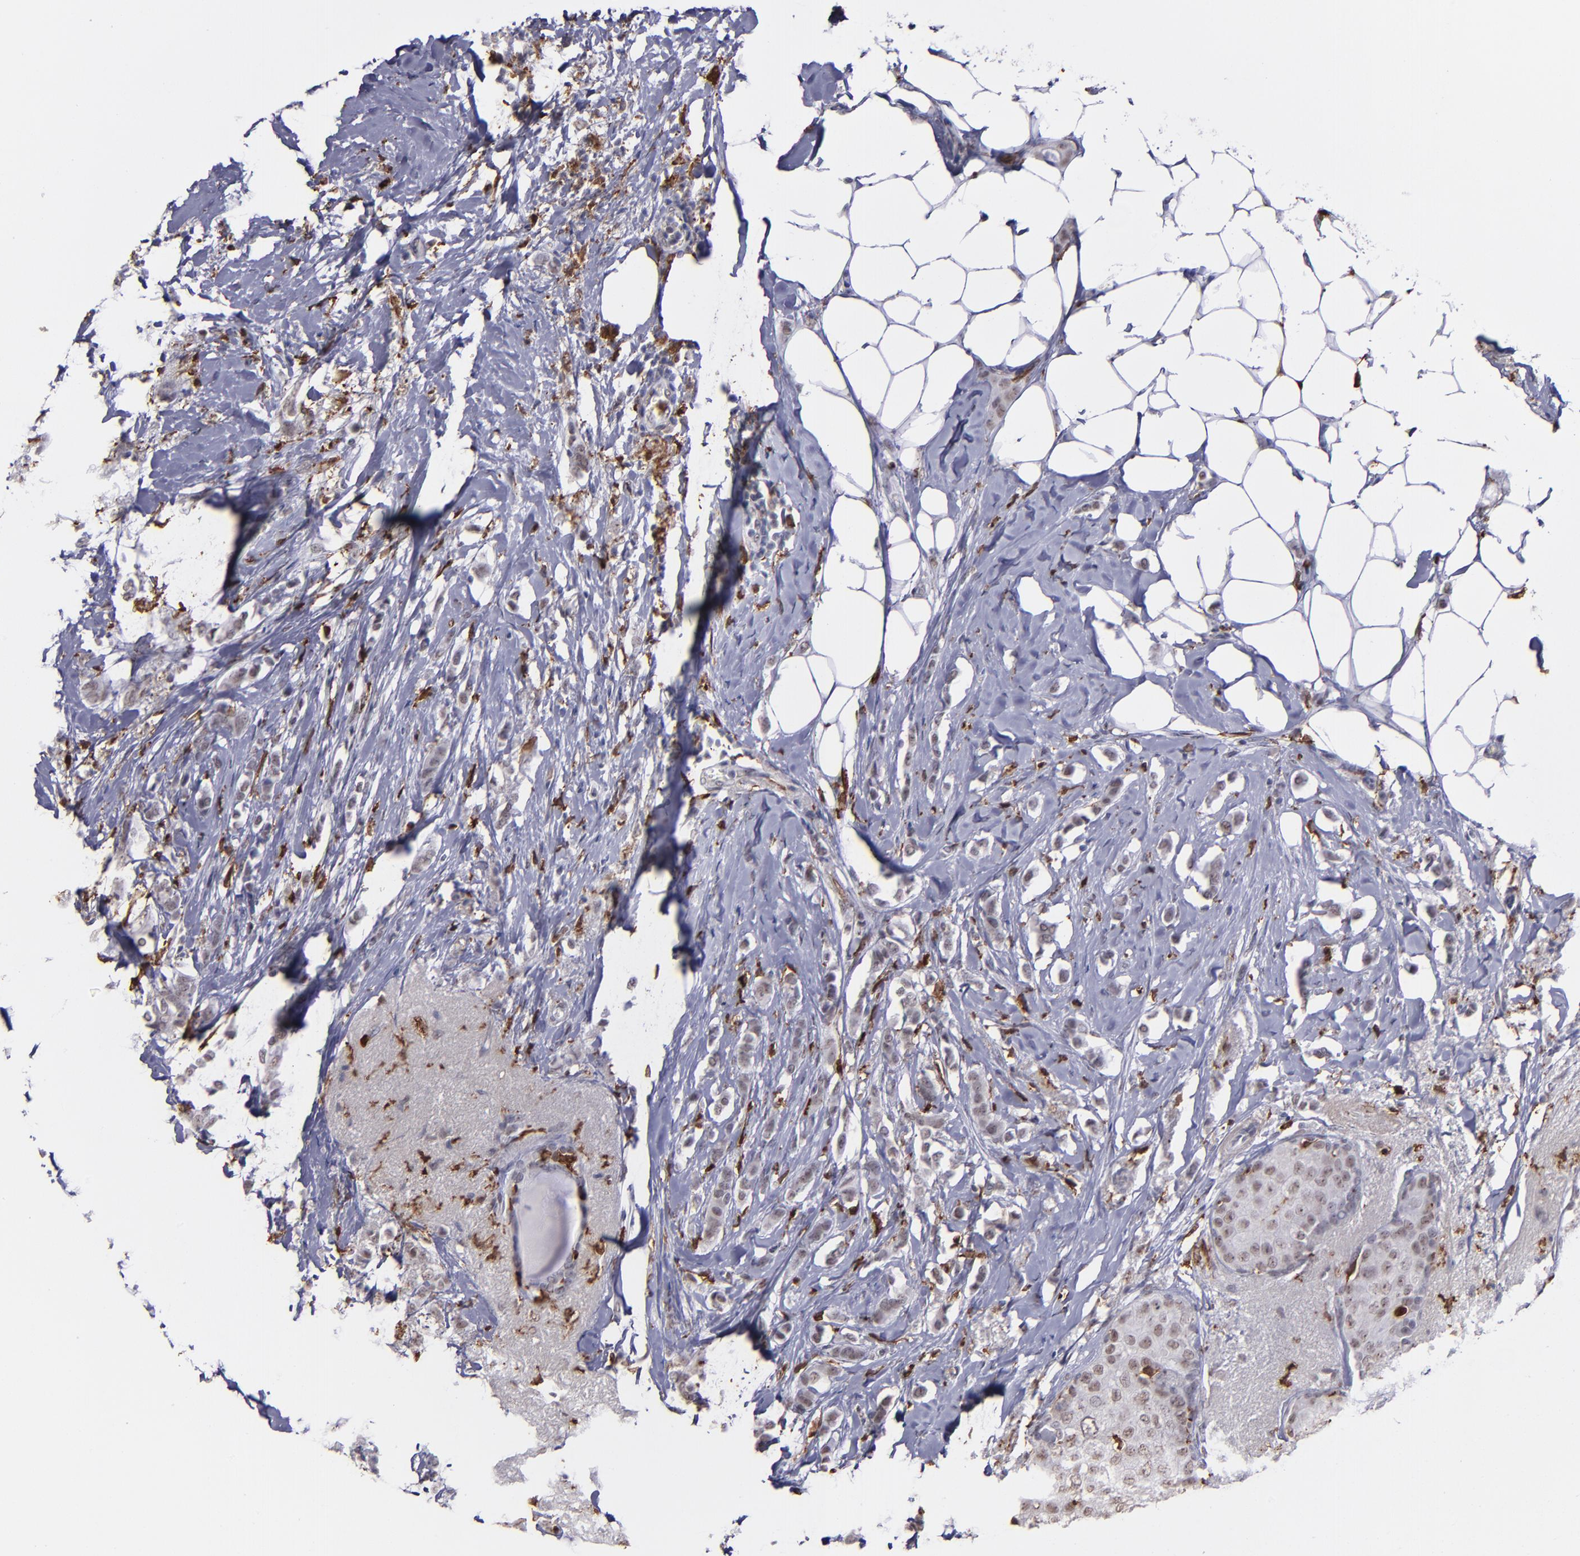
{"staining": {"intensity": "negative", "quantity": "none", "location": "none"}, "tissue": "breast cancer", "cell_type": "Tumor cells", "image_type": "cancer", "snomed": [{"axis": "morphology", "description": "Lobular carcinoma"}, {"axis": "topography", "description": "Breast"}], "caption": "This is an IHC histopathology image of lobular carcinoma (breast). There is no positivity in tumor cells.", "gene": "NCF2", "patient": {"sex": "female", "age": 55}}